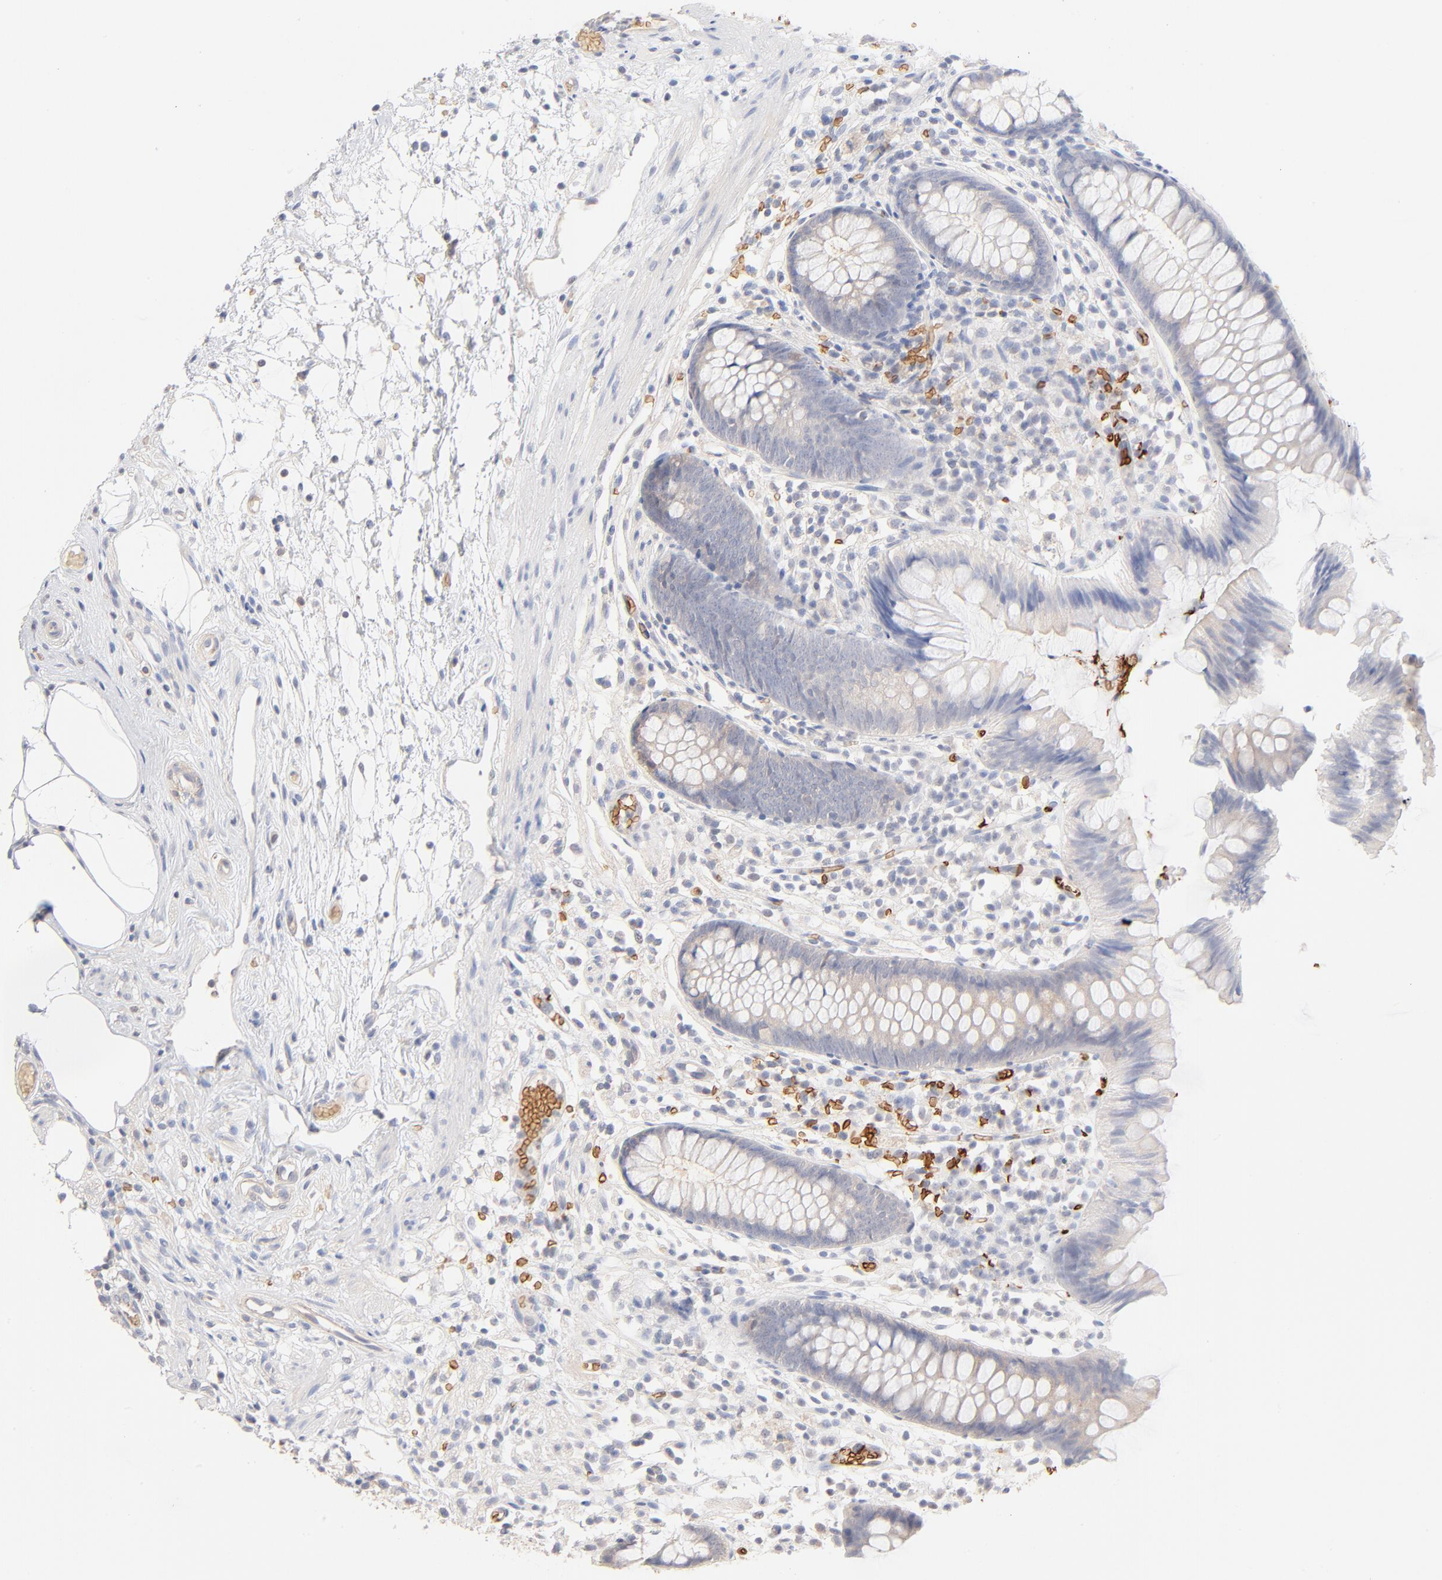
{"staining": {"intensity": "negative", "quantity": "none", "location": "none"}, "tissue": "appendix", "cell_type": "Glandular cells", "image_type": "normal", "snomed": [{"axis": "morphology", "description": "Normal tissue, NOS"}, {"axis": "topography", "description": "Appendix"}], "caption": "Immunohistochemical staining of normal human appendix exhibits no significant staining in glandular cells.", "gene": "SPTB", "patient": {"sex": "male", "age": 38}}